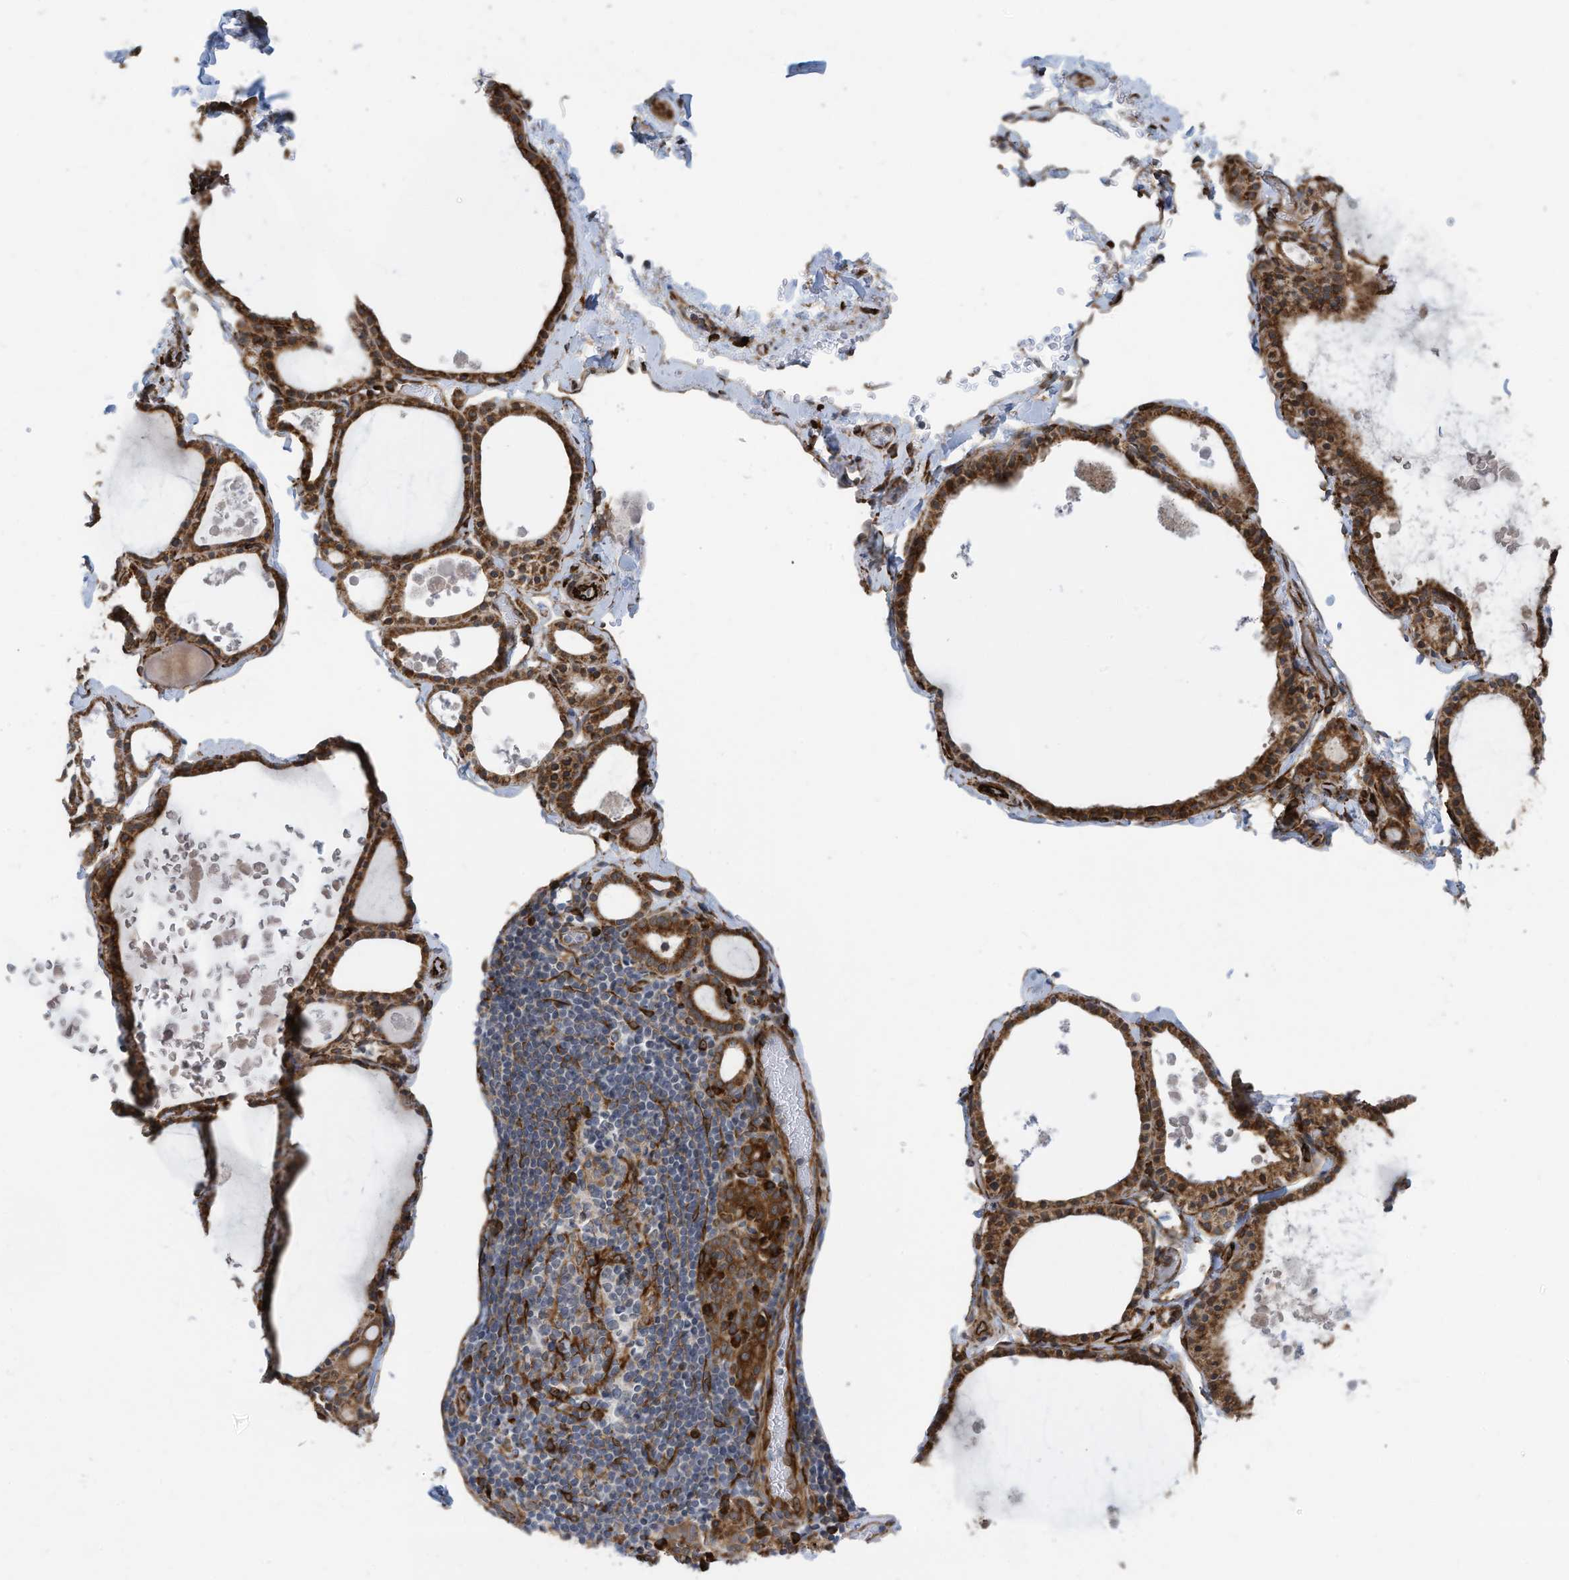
{"staining": {"intensity": "strong", "quantity": ">75%", "location": "cytoplasmic/membranous"}, "tissue": "thyroid gland", "cell_type": "Glandular cells", "image_type": "normal", "snomed": [{"axis": "morphology", "description": "Normal tissue, NOS"}, {"axis": "topography", "description": "Thyroid gland"}], "caption": "The image demonstrates staining of normal thyroid gland, revealing strong cytoplasmic/membranous protein expression (brown color) within glandular cells.", "gene": "ZBTB45", "patient": {"sex": "male", "age": 56}}